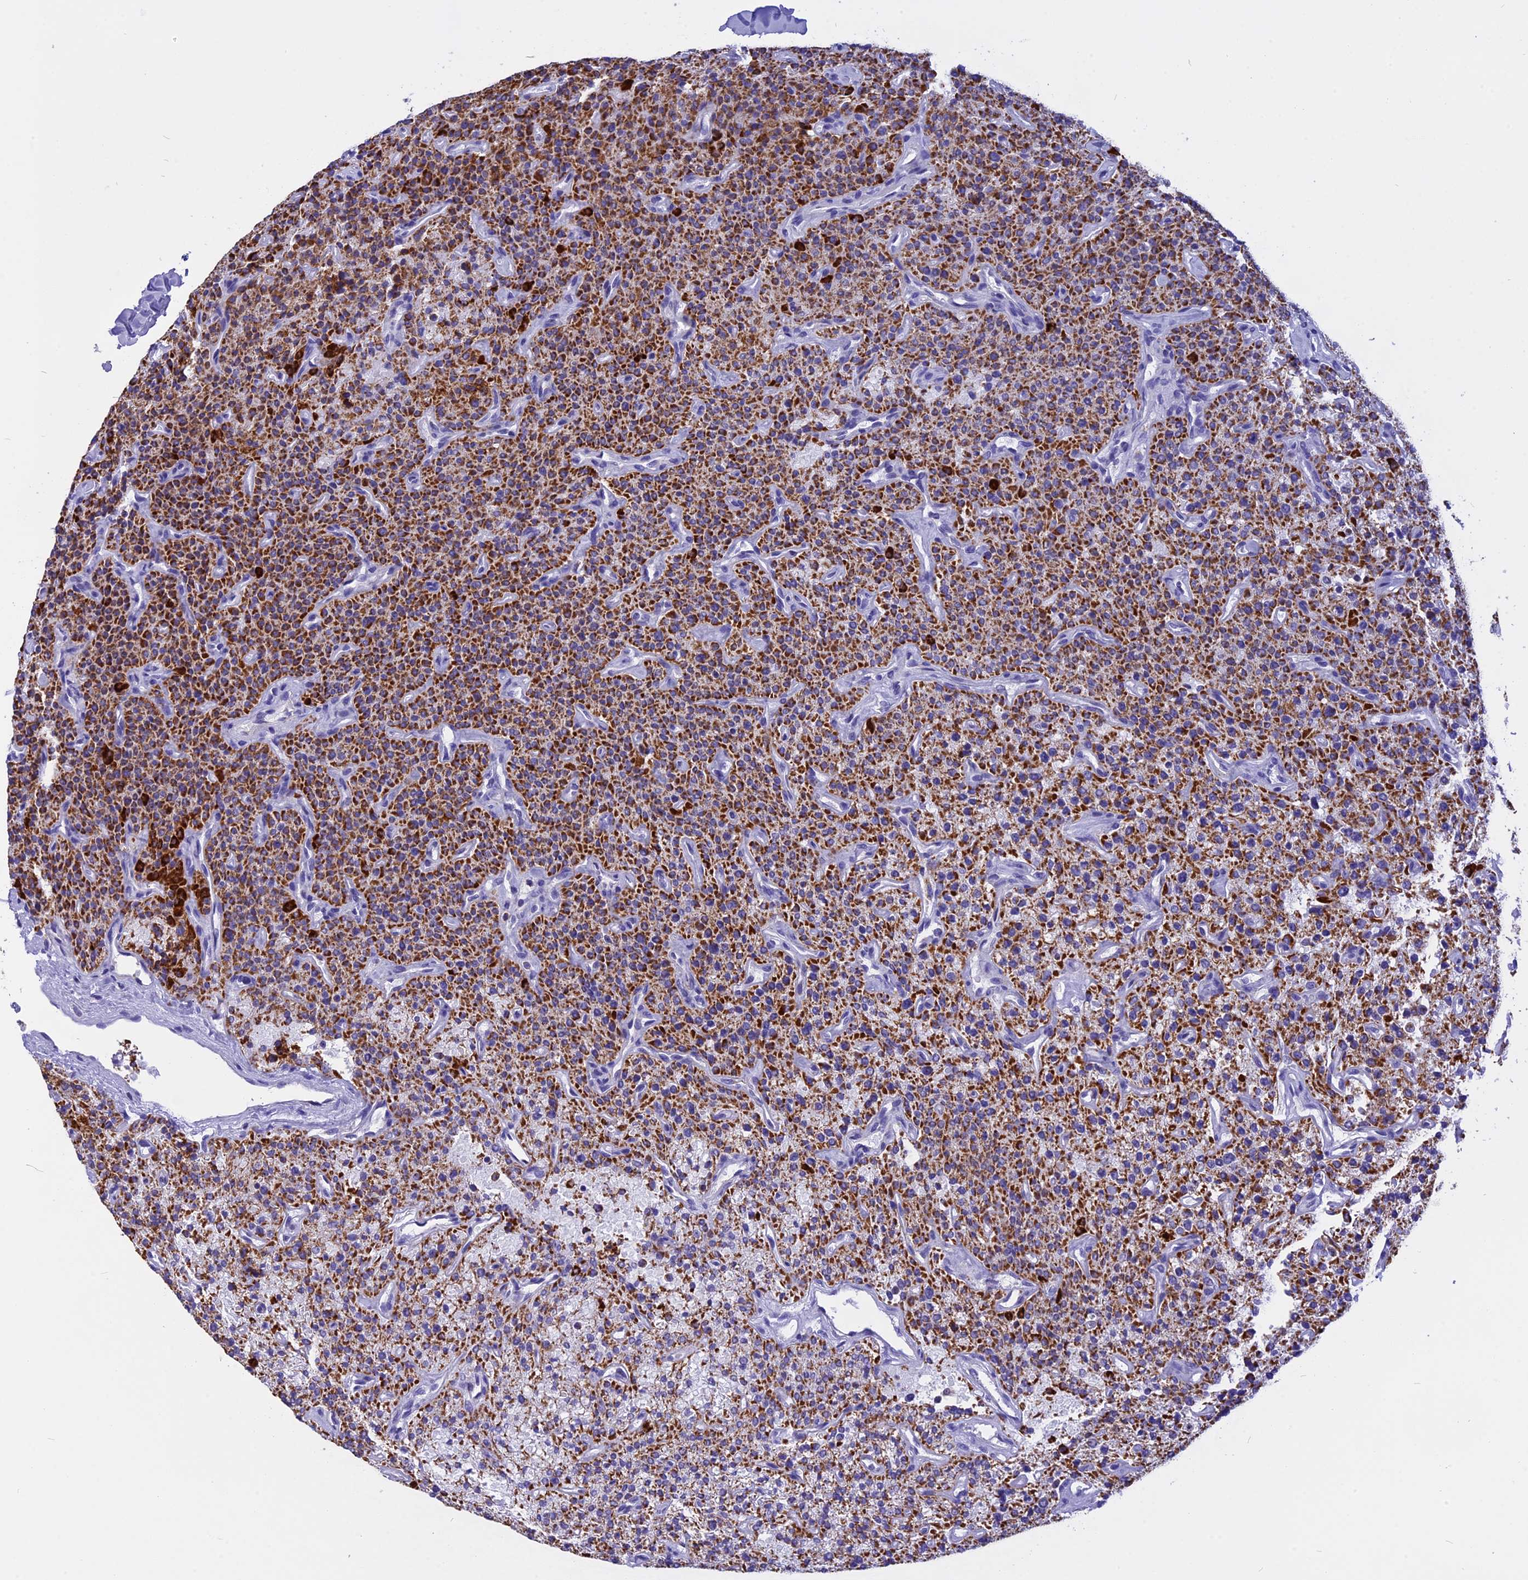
{"staining": {"intensity": "strong", "quantity": ">75%", "location": "cytoplasmic/membranous"}, "tissue": "parathyroid gland", "cell_type": "Glandular cells", "image_type": "normal", "snomed": [{"axis": "morphology", "description": "Normal tissue, NOS"}, {"axis": "topography", "description": "Parathyroid gland"}], "caption": "Glandular cells exhibit high levels of strong cytoplasmic/membranous staining in approximately >75% of cells in benign parathyroid gland. The staining was performed using DAB (3,3'-diaminobenzidine), with brown indicating positive protein expression. Nuclei are stained blue with hematoxylin.", "gene": "VDAC2", "patient": {"sex": "male", "age": 46}}